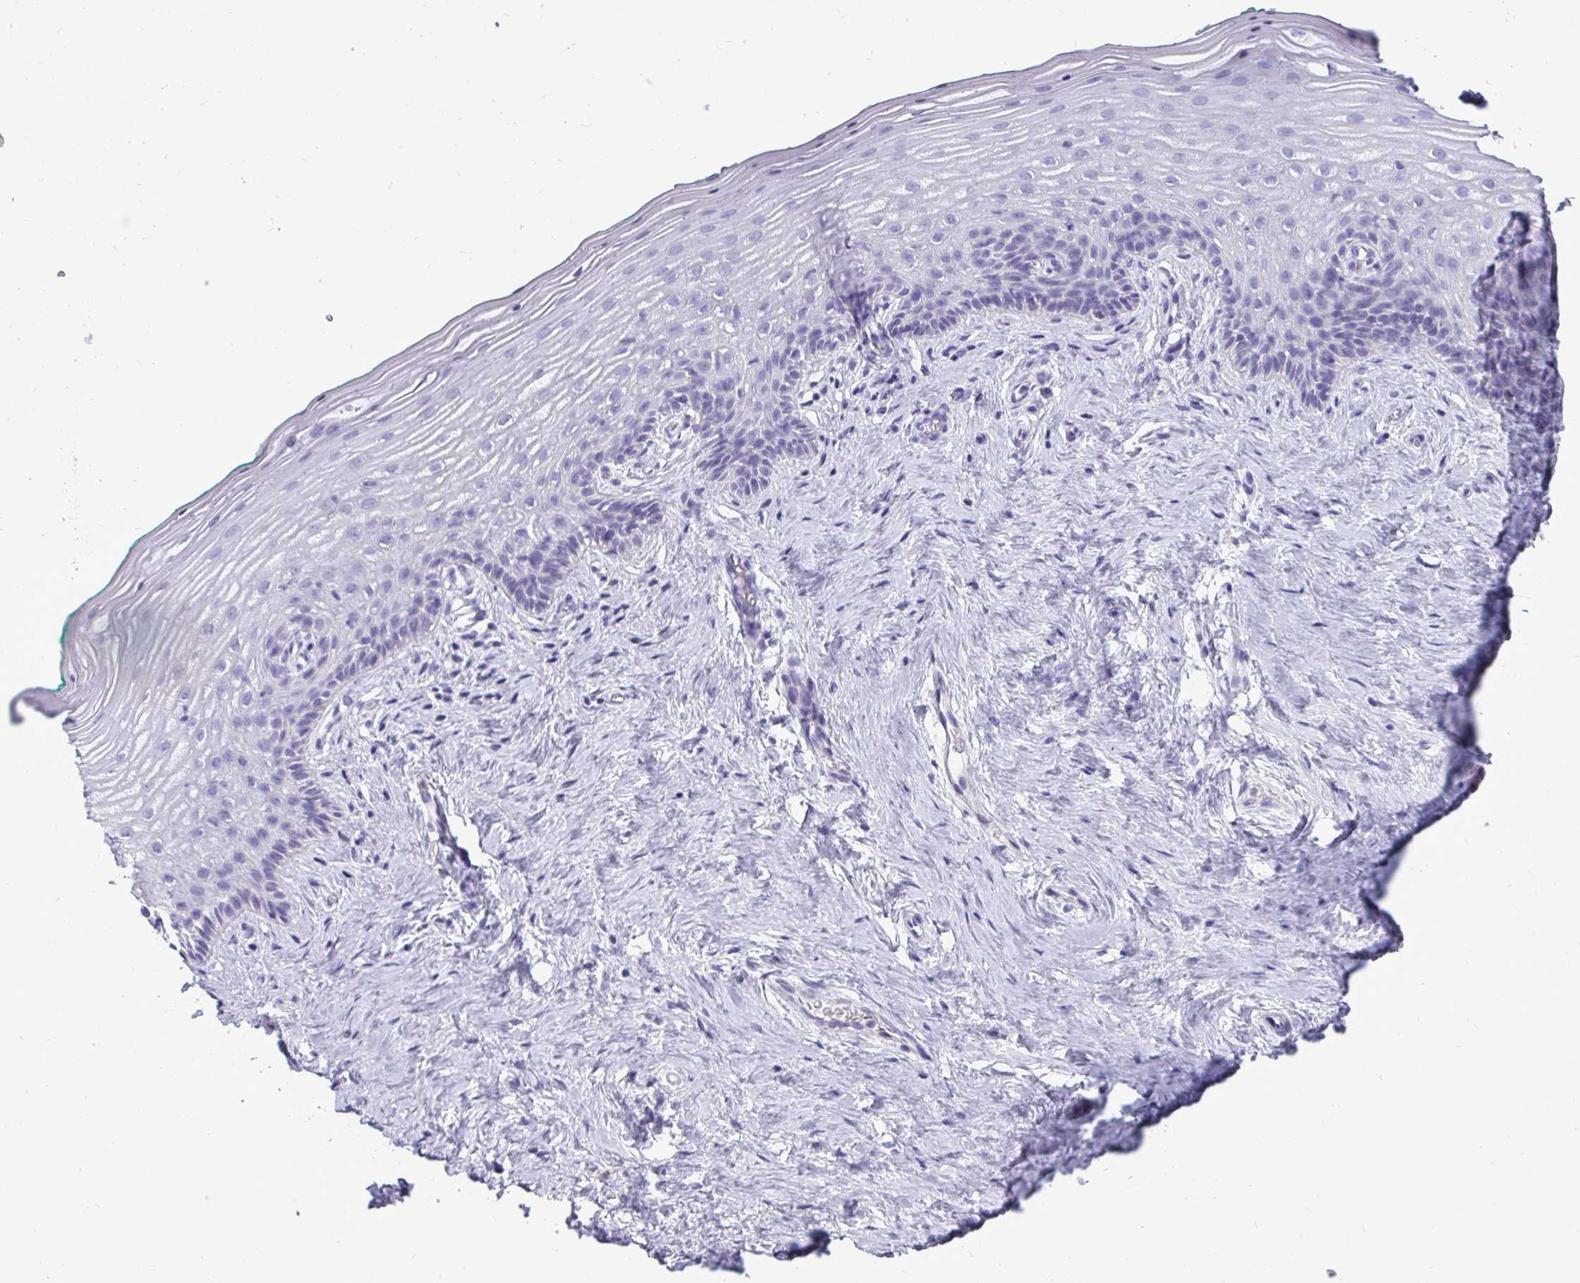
{"staining": {"intensity": "negative", "quantity": "none", "location": "none"}, "tissue": "vagina", "cell_type": "Squamous epithelial cells", "image_type": "normal", "snomed": [{"axis": "morphology", "description": "Normal tissue, NOS"}, {"axis": "topography", "description": "Vagina"}], "caption": "High magnification brightfield microscopy of benign vagina stained with DAB (3,3'-diaminobenzidine) (brown) and counterstained with hematoxylin (blue): squamous epithelial cells show no significant expression. (Immunohistochemistry (ihc), brightfield microscopy, high magnification).", "gene": "CTSZ", "patient": {"sex": "female", "age": 45}}